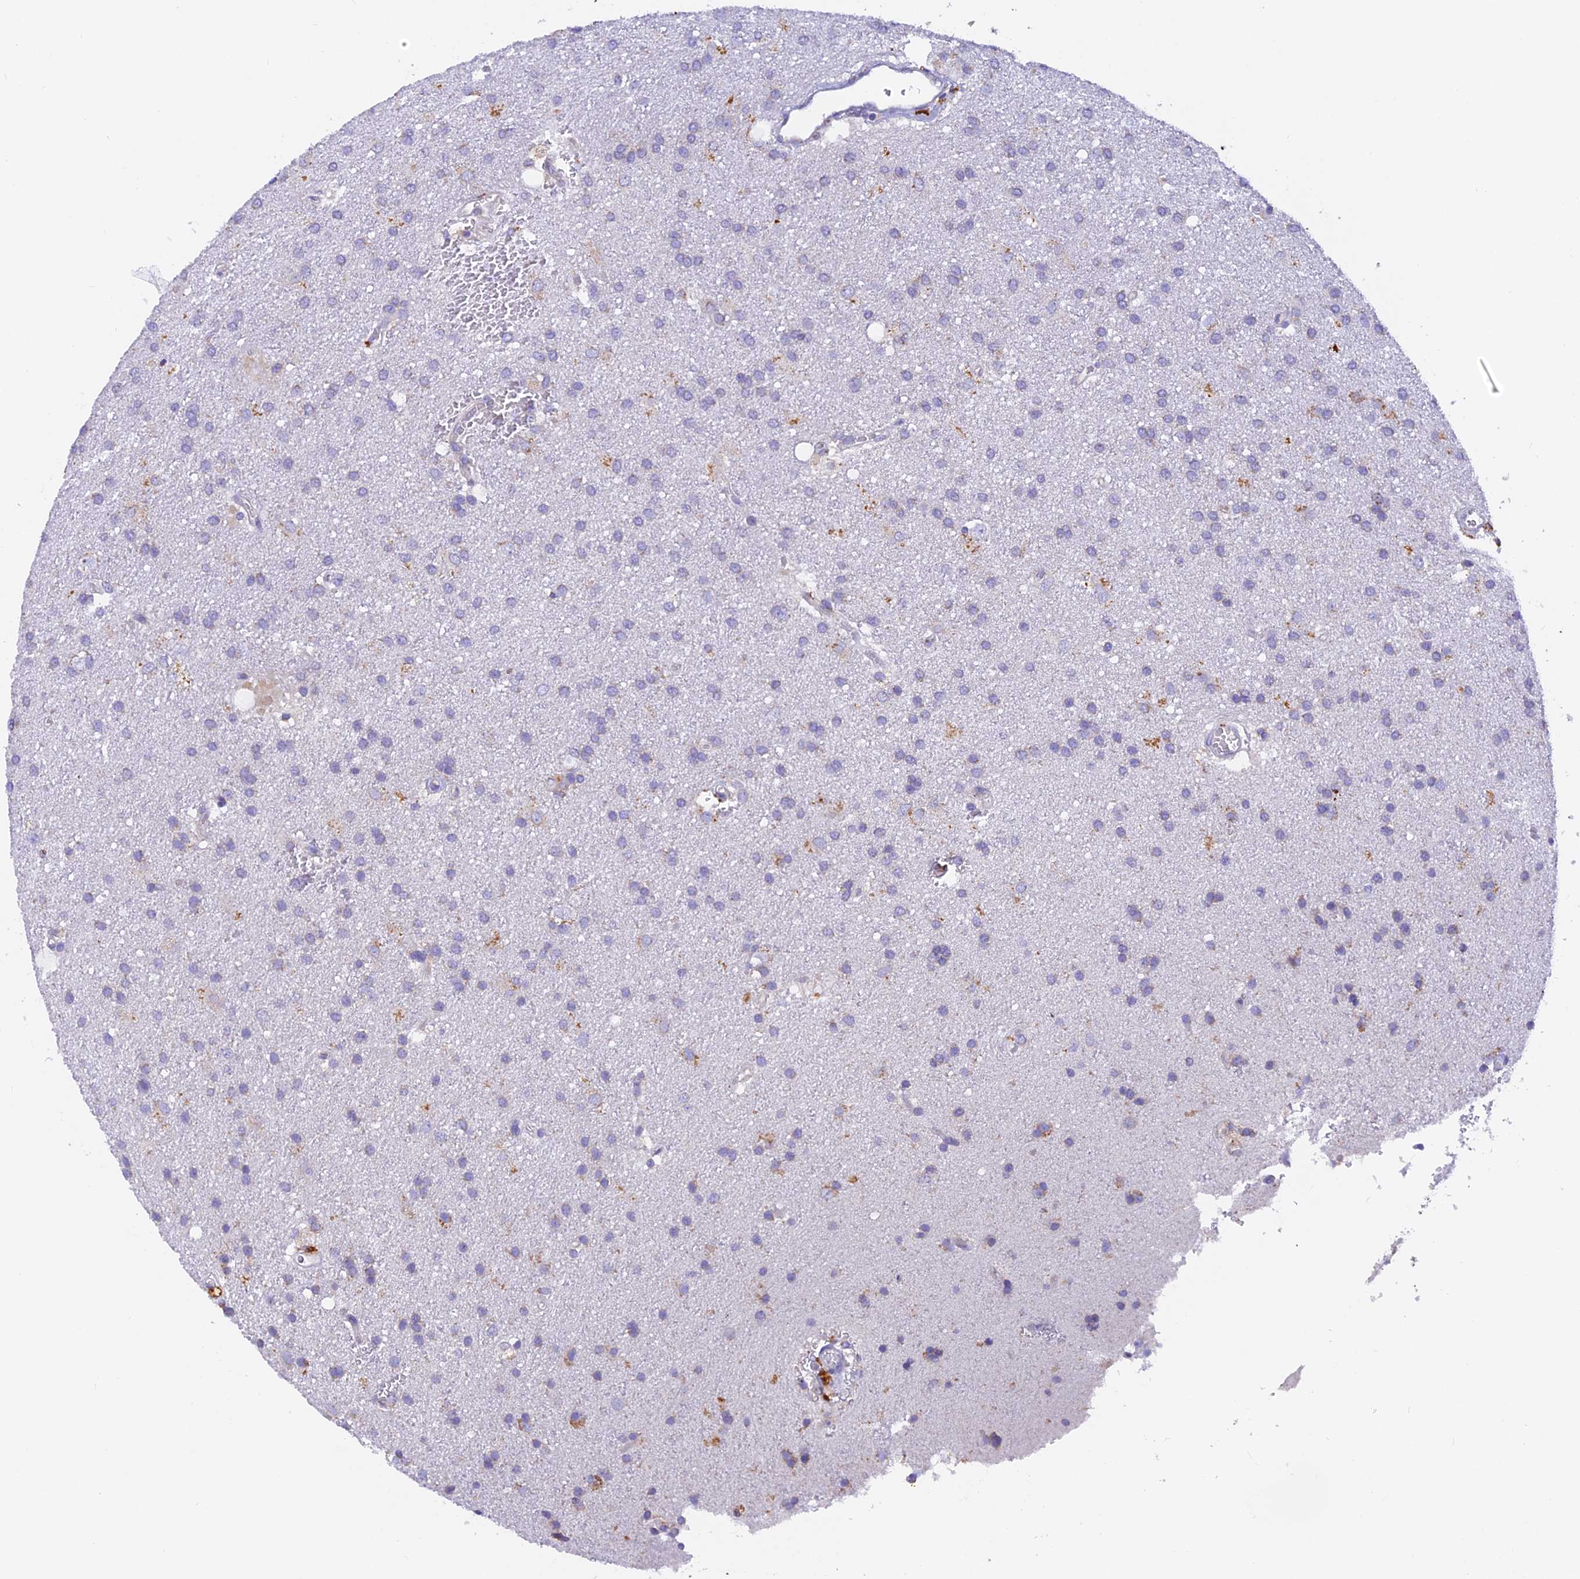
{"staining": {"intensity": "negative", "quantity": "none", "location": "none"}, "tissue": "glioma", "cell_type": "Tumor cells", "image_type": "cancer", "snomed": [{"axis": "morphology", "description": "Glioma, malignant, Low grade"}, {"axis": "topography", "description": "Brain"}], "caption": "A high-resolution histopathology image shows immunohistochemistry staining of glioma, which demonstrates no significant staining in tumor cells.", "gene": "VKORC1", "patient": {"sex": "male", "age": 66}}